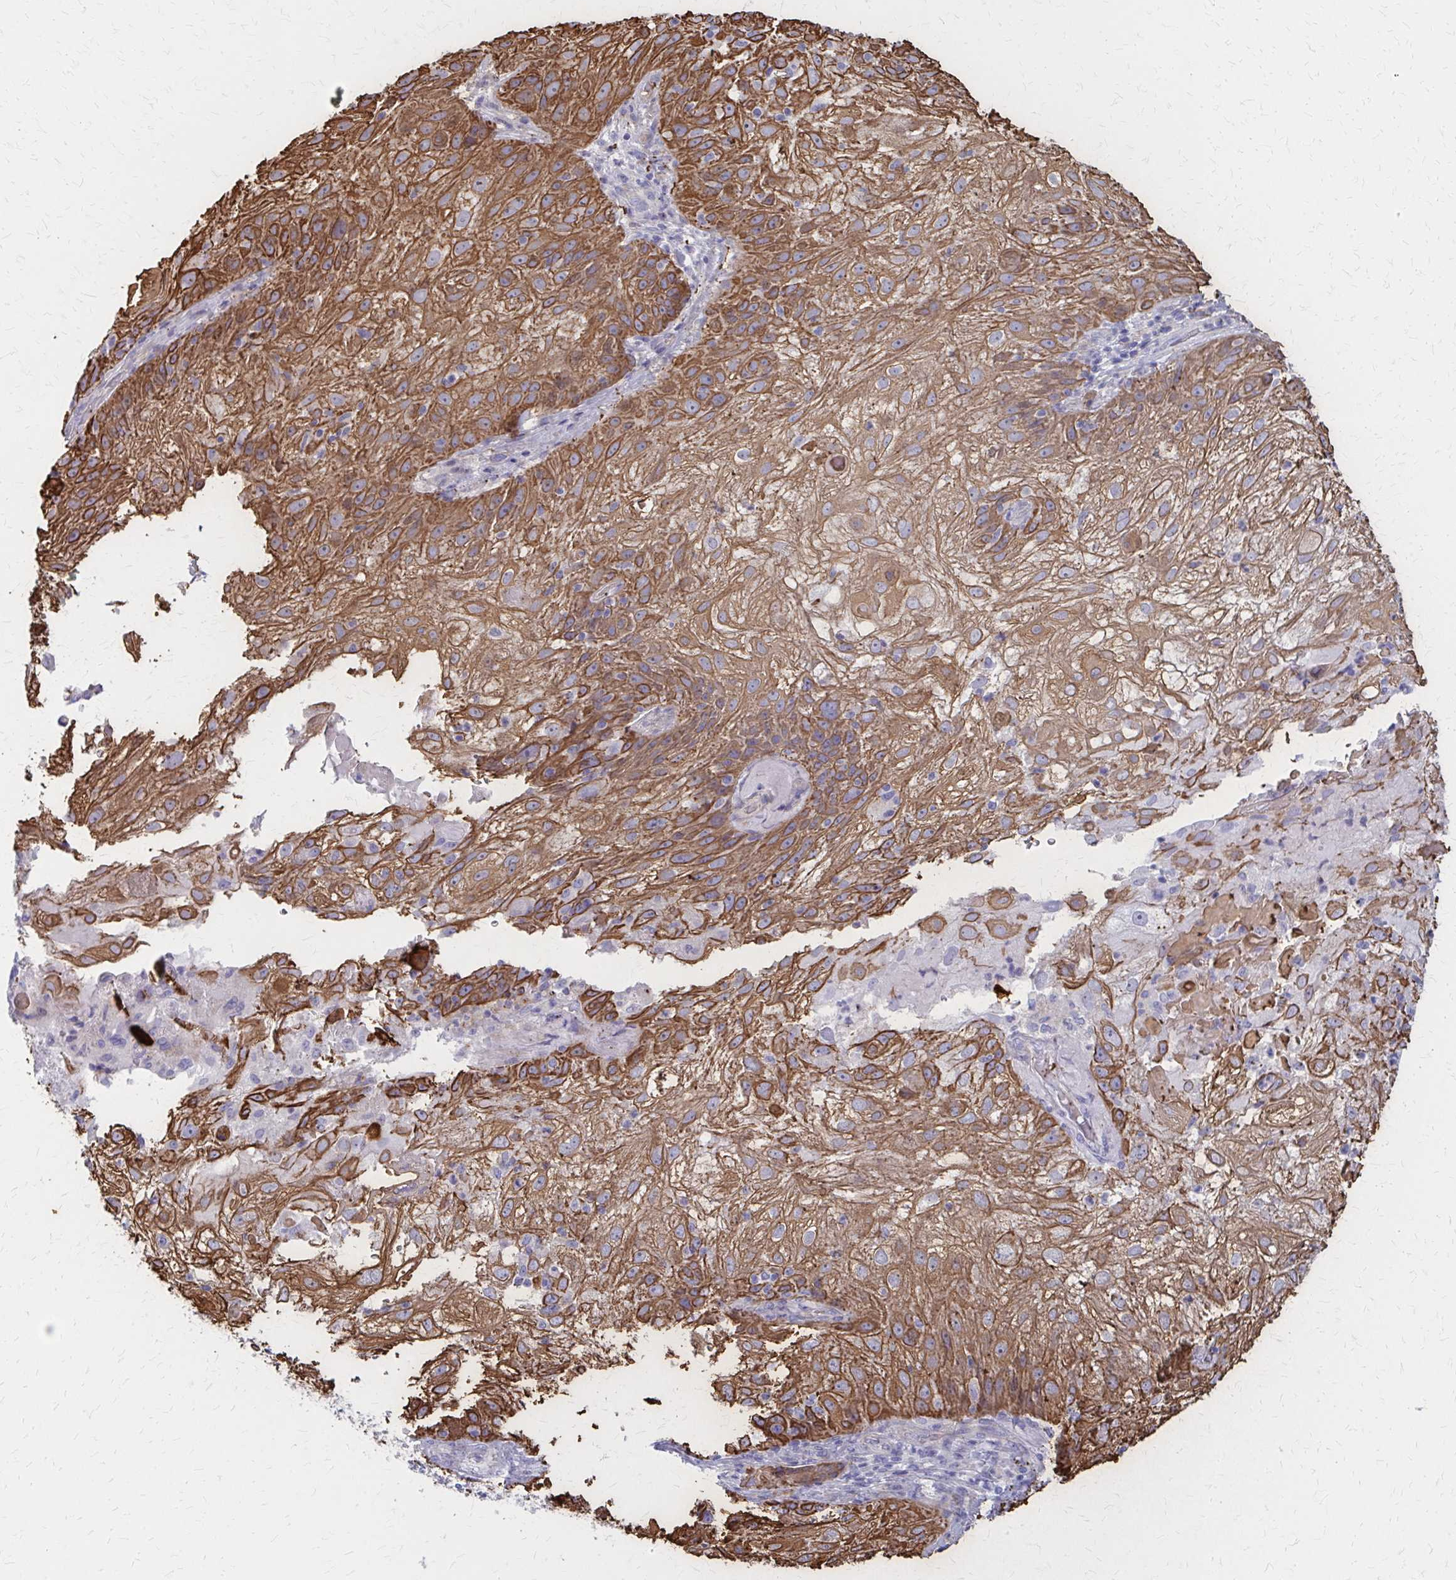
{"staining": {"intensity": "strong", "quantity": ">75%", "location": "cytoplasmic/membranous"}, "tissue": "skin cancer", "cell_type": "Tumor cells", "image_type": "cancer", "snomed": [{"axis": "morphology", "description": "Normal tissue, NOS"}, {"axis": "morphology", "description": "Squamous cell carcinoma, NOS"}, {"axis": "topography", "description": "Skin"}], "caption": "A histopathology image of skin cancer (squamous cell carcinoma) stained for a protein exhibits strong cytoplasmic/membranous brown staining in tumor cells.", "gene": "GLYATL2", "patient": {"sex": "female", "age": 83}}